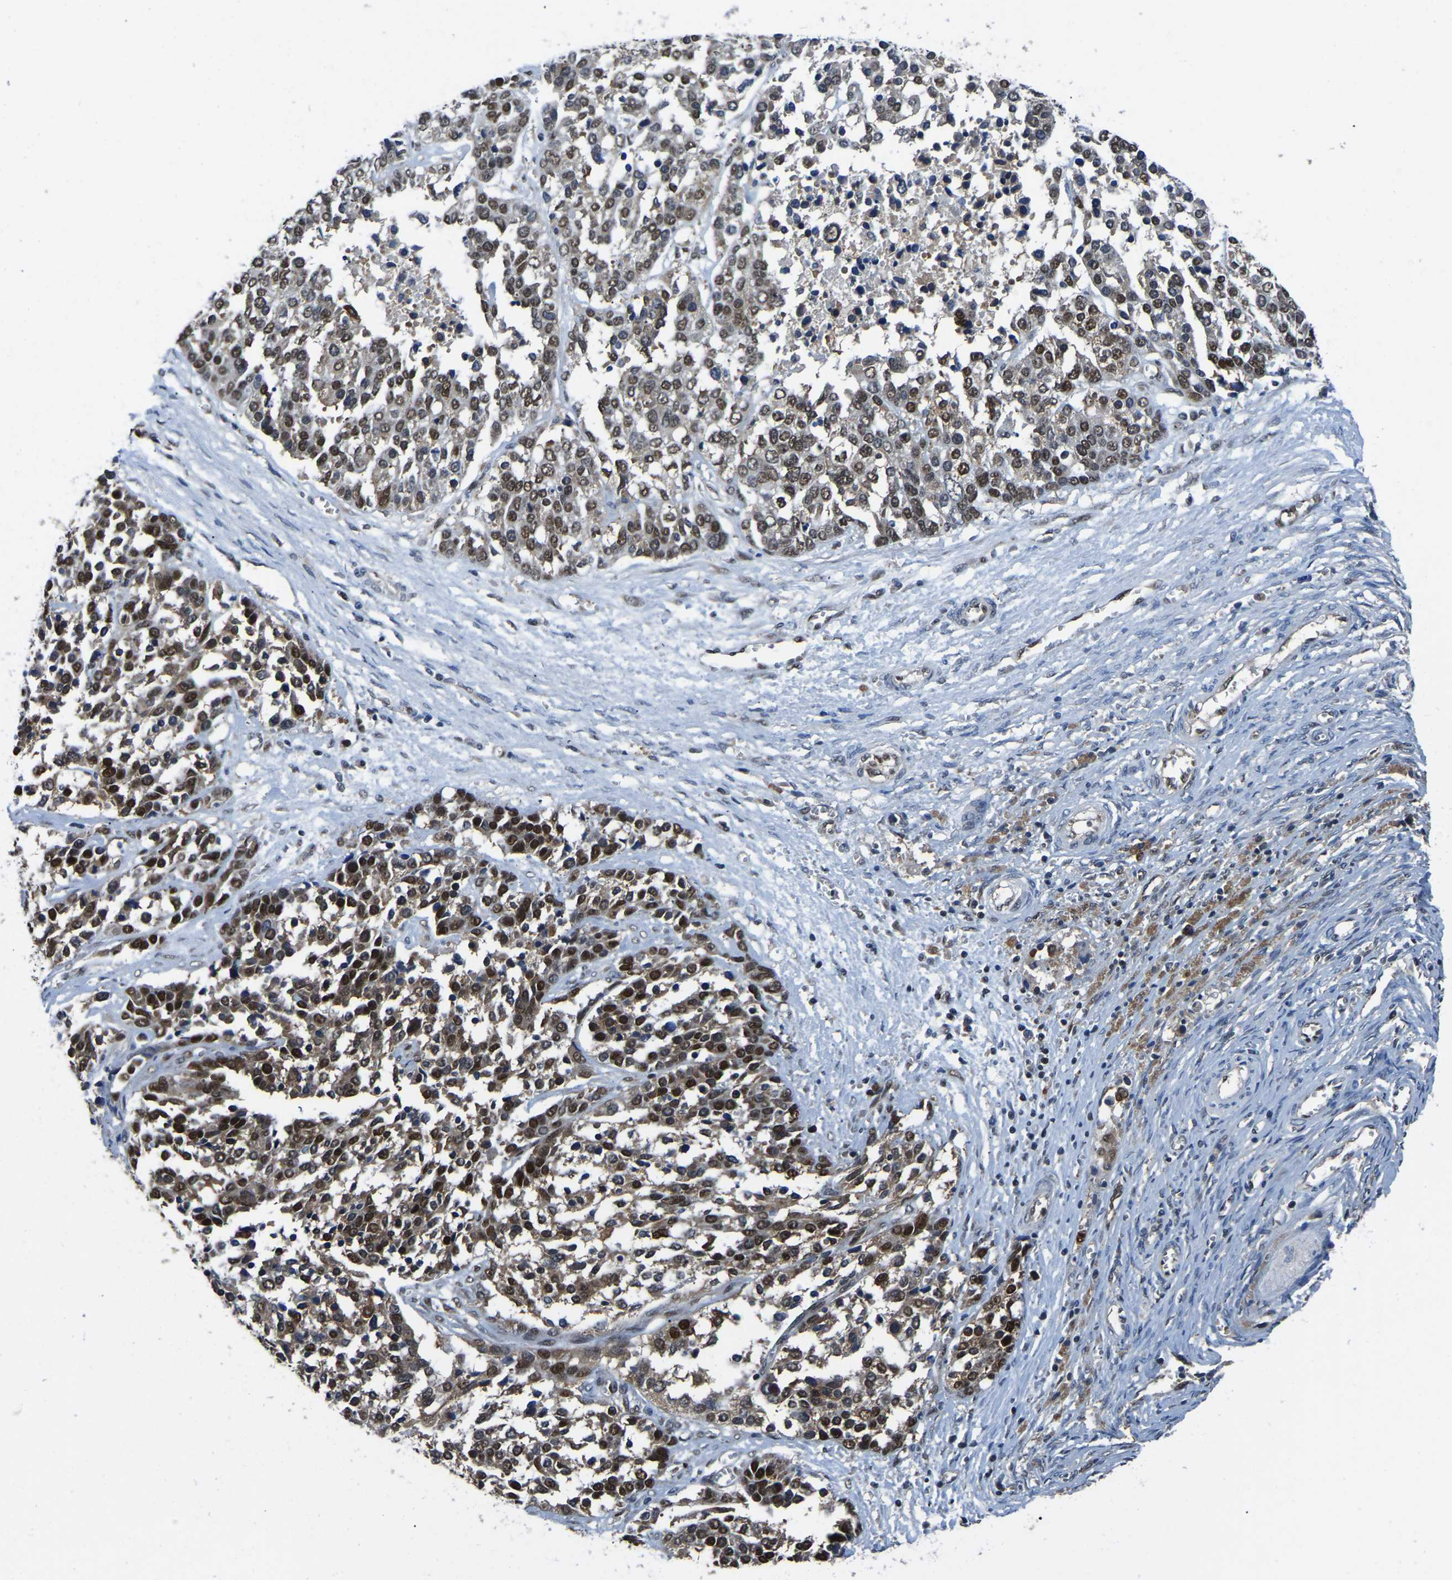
{"staining": {"intensity": "moderate", "quantity": ">75%", "location": "cytoplasmic/membranous,nuclear"}, "tissue": "ovarian cancer", "cell_type": "Tumor cells", "image_type": "cancer", "snomed": [{"axis": "morphology", "description": "Cystadenocarcinoma, serous, NOS"}, {"axis": "topography", "description": "Ovary"}], "caption": "A micrograph showing moderate cytoplasmic/membranous and nuclear positivity in about >75% of tumor cells in ovarian cancer (serous cystadenocarcinoma), as visualized by brown immunohistochemical staining.", "gene": "DFFA", "patient": {"sex": "female", "age": 44}}